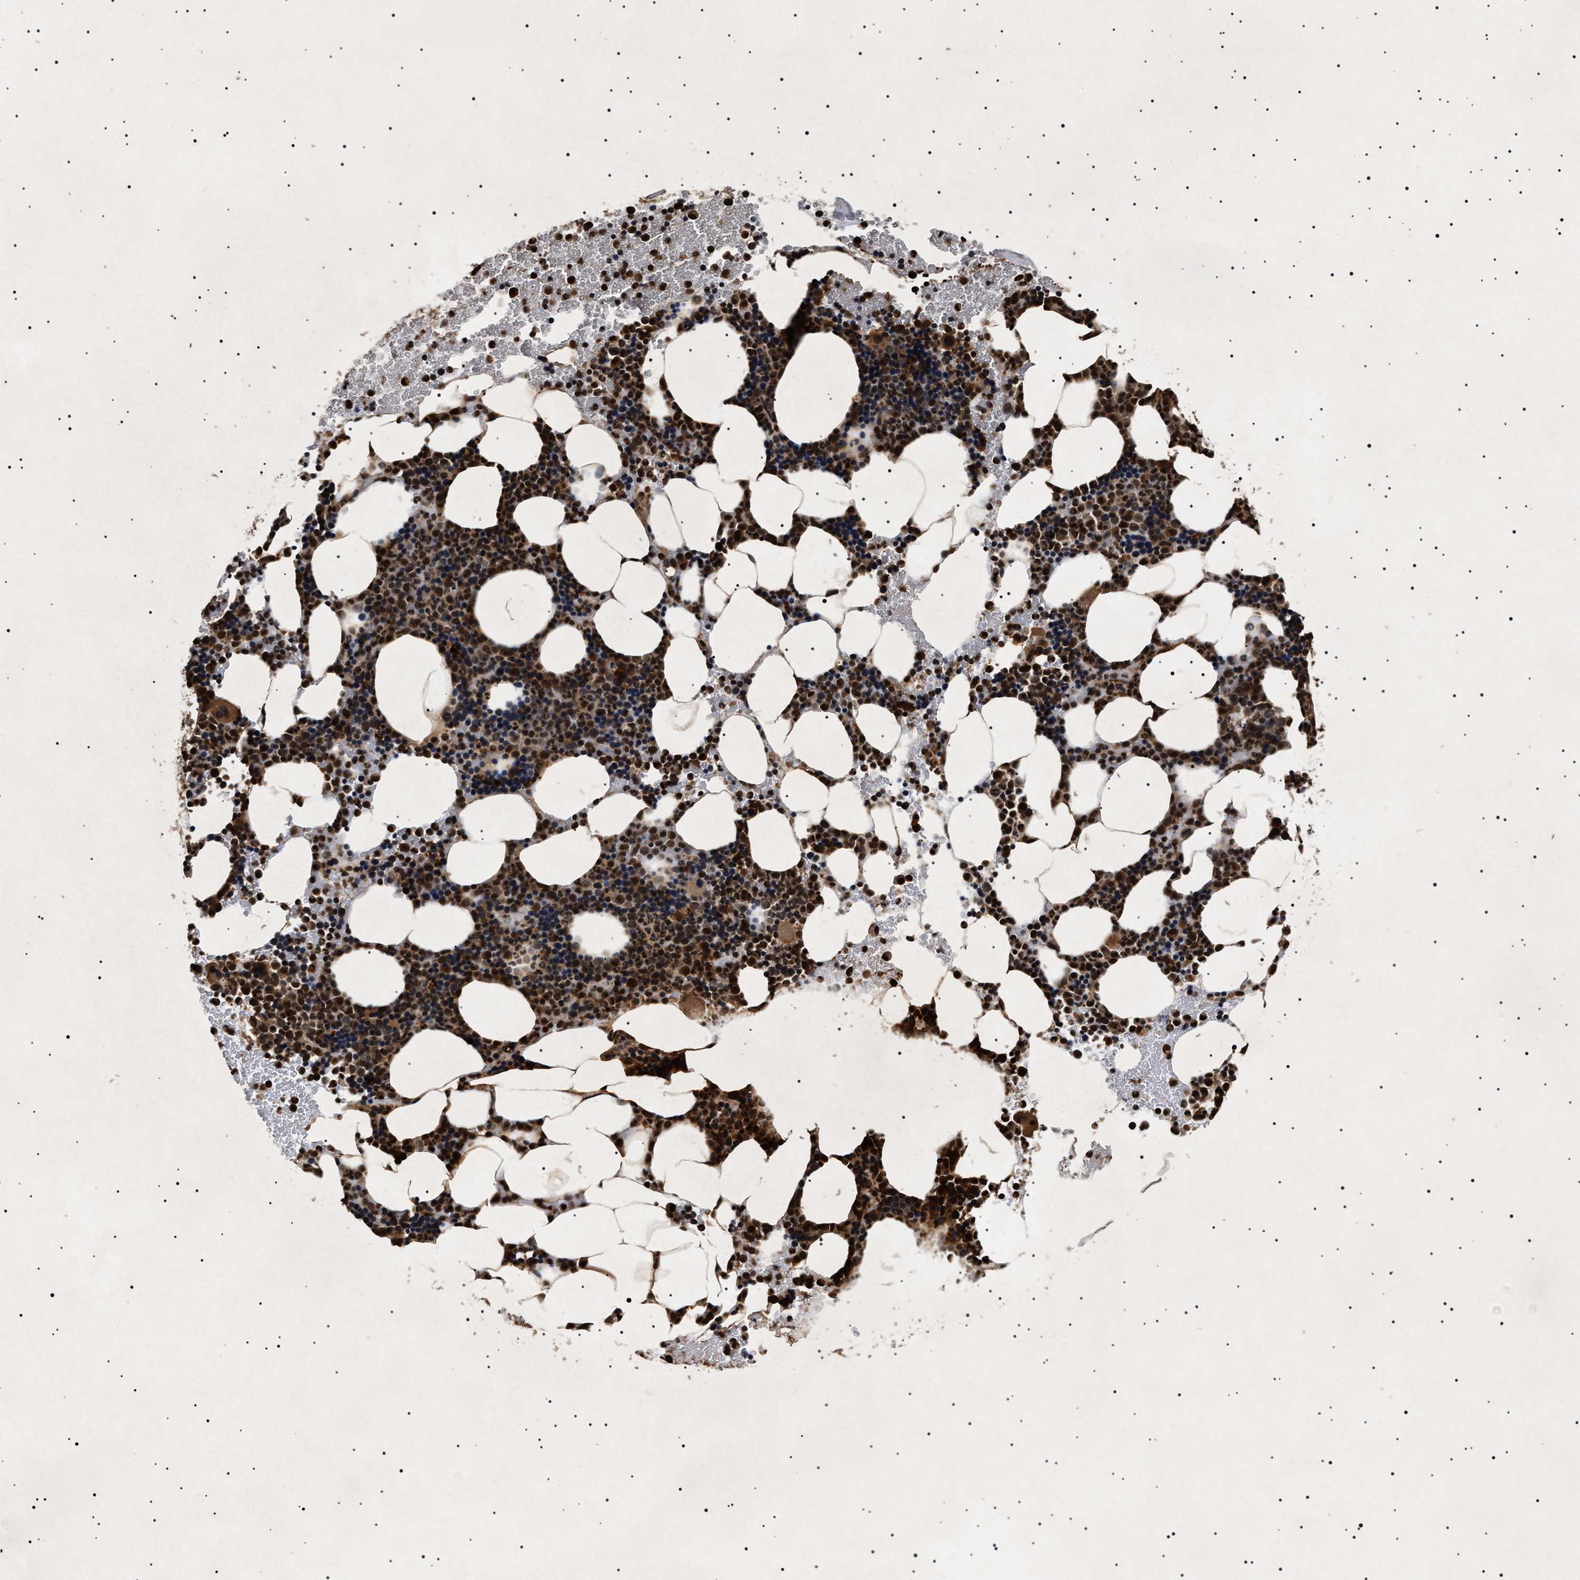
{"staining": {"intensity": "strong", "quantity": ">75%", "location": "cytoplasmic/membranous,nuclear"}, "tissue": "bone marrow", "cell_type": "Hematopoietic cells", "image_type": "normal", "snomed": [{"axis": "morphology", "description": "Normal tissue, NOS"}, {"axis": "morphology", "description": "Inflammation, NOS"}, {"axis": "topography", "description": "Bone marrow"}], "caption": "Immunohistochemical staining of normal bone marrow shows high levels of strong cytoplasmic/membranous,nuclear staining in approximately >75% of hematopoietic cells. (IHC, brightfield microscopy, high magnification).", "gene": "KIF21A", "patient": {"sex": "female", "age": 70}}